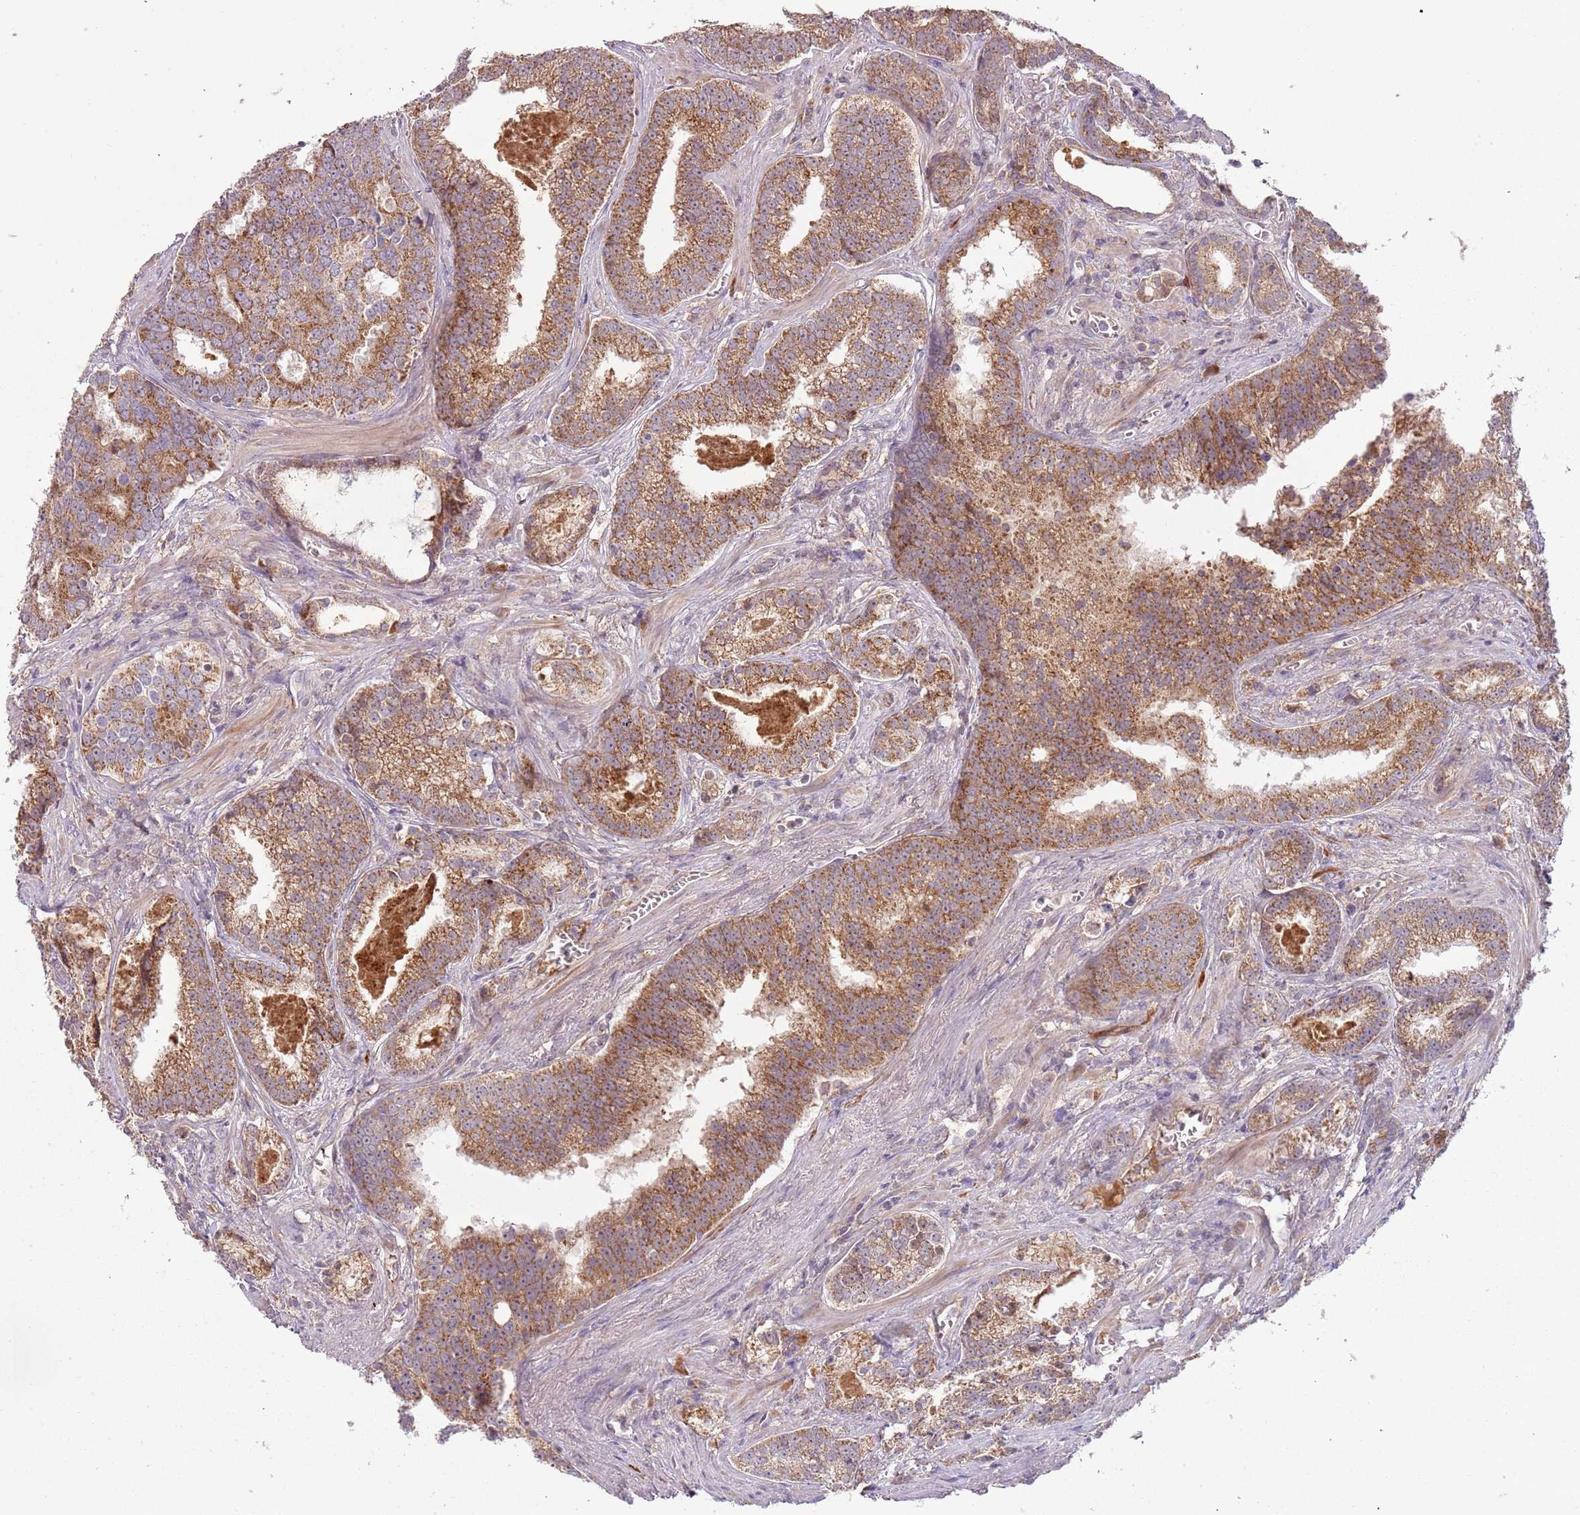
{"staining": {"intensity": "moderate", "quantity": ">75%", "location": "cytoplasmic/membranous"}, "tissue": "prostate cancer", "cell_type": "Tumor cells", "image_type": "cancer", "snomed": [{"axis": "morphology", "description": "Adenocarcinoma, High grade"}, {"axis": "topography", "description": "Prostate"}], "caption": "Approximately >75% of tumor cells in human prostate cancer (high-grade adenocarcinoma) demonstrate moderate cytoplasmic/membranous protein staining as visualized by brown immunohistochemical staining.", "gene": "FECH", "patient": {"sex": "male", "age": 67}}